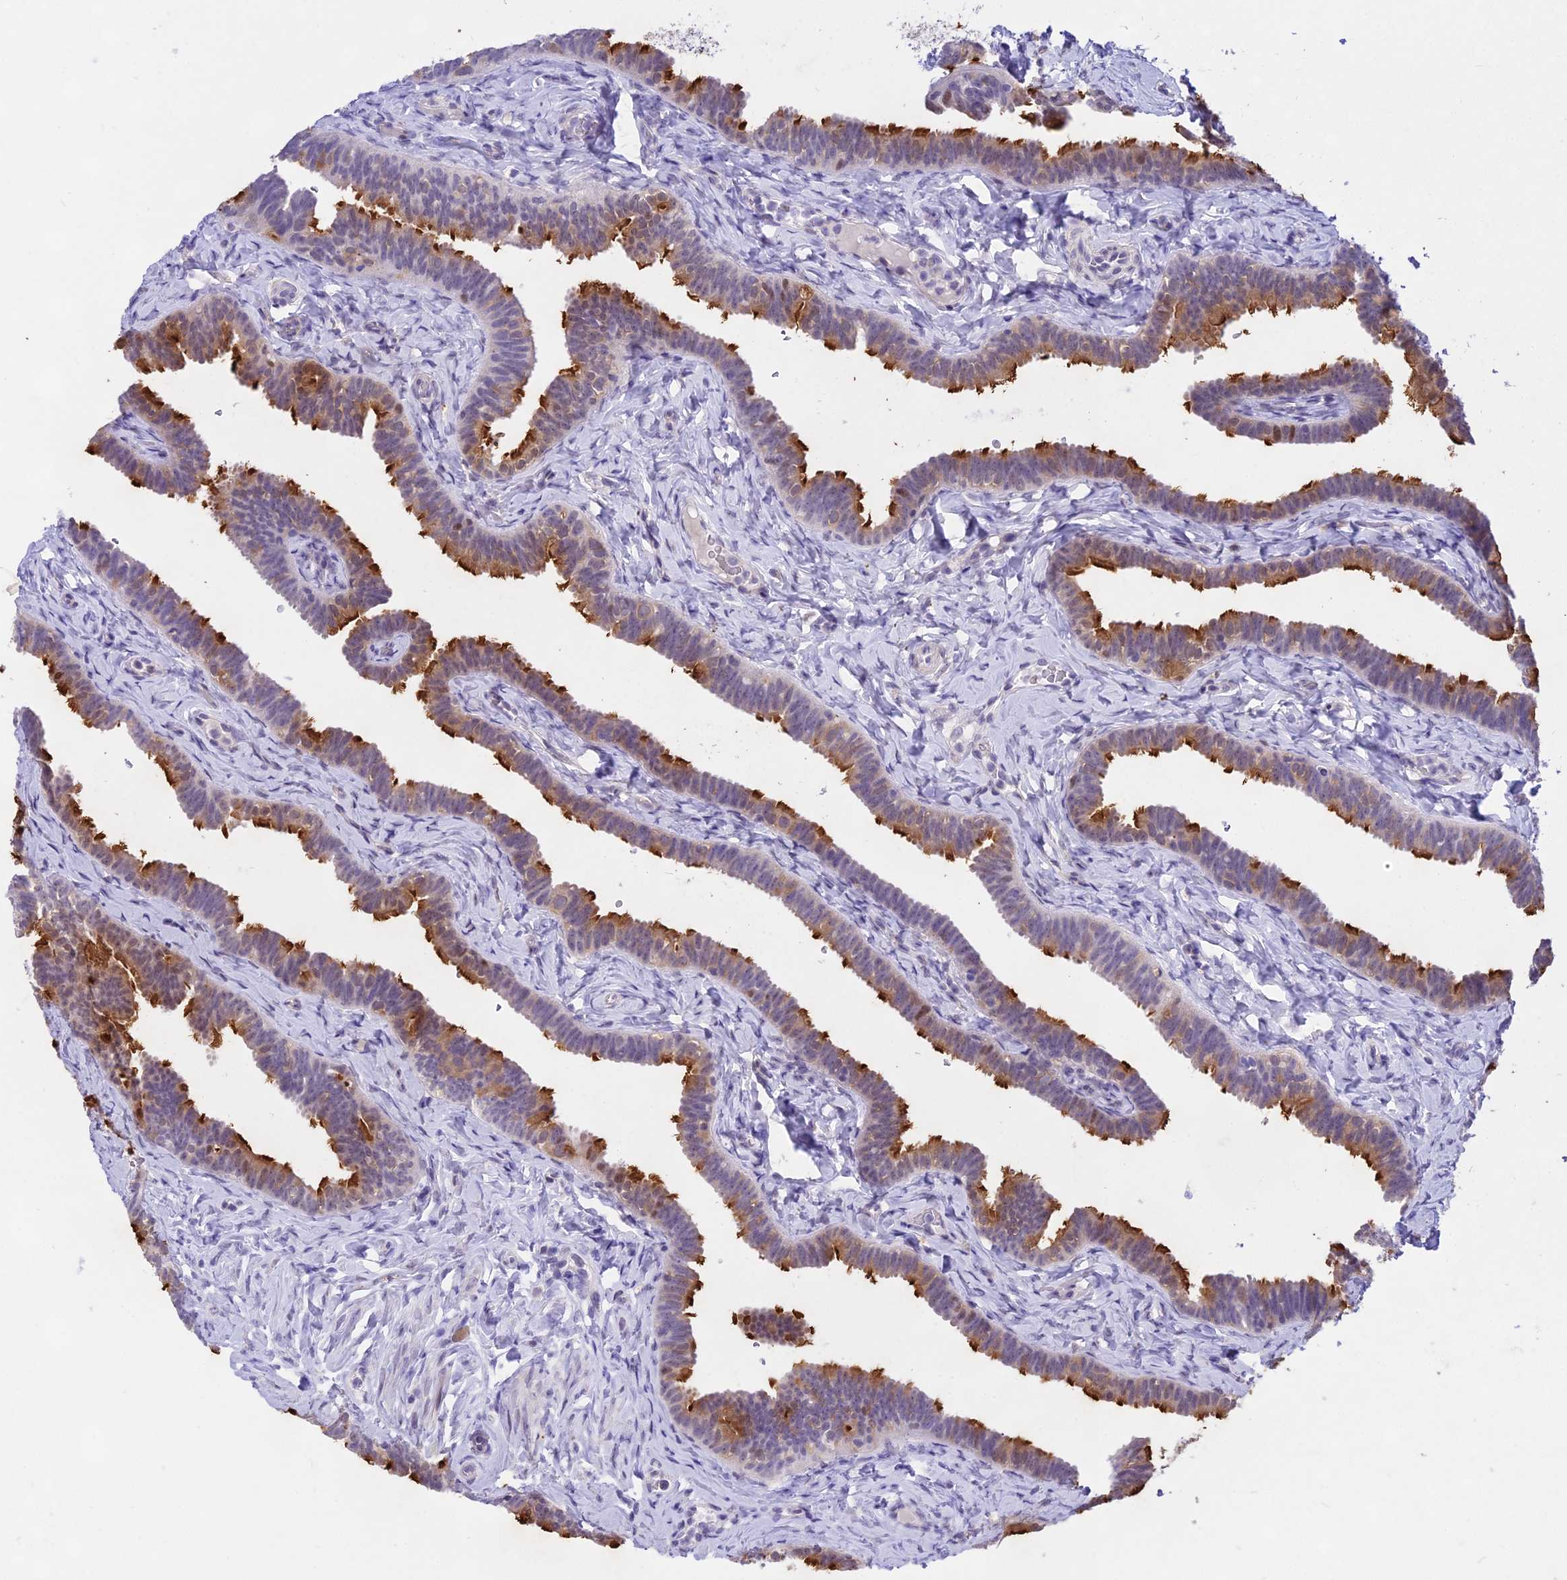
{"staining": {"intensity": "moderate", "quantity": "25%-75%", "location": "cytoplasmic/membranous"}, "tissue": "fallopian tube", "cell_type": "Glandular cells", "image_type": "normal", "snomed": [{"axis": "morphology", "description": "Normal tissue, NOS"}, {"axis": "topography", "description": "Fallopian tube"}], "caption": "About 25%-75% of glandular cells in unremarkable human fallopian tube show moderate cytoplasmic/membranous protein positivity as visualized by brown immunohistochemical staining.", "gene": "DEFB107A", "patient": {"sex": "female", "age": 65}}